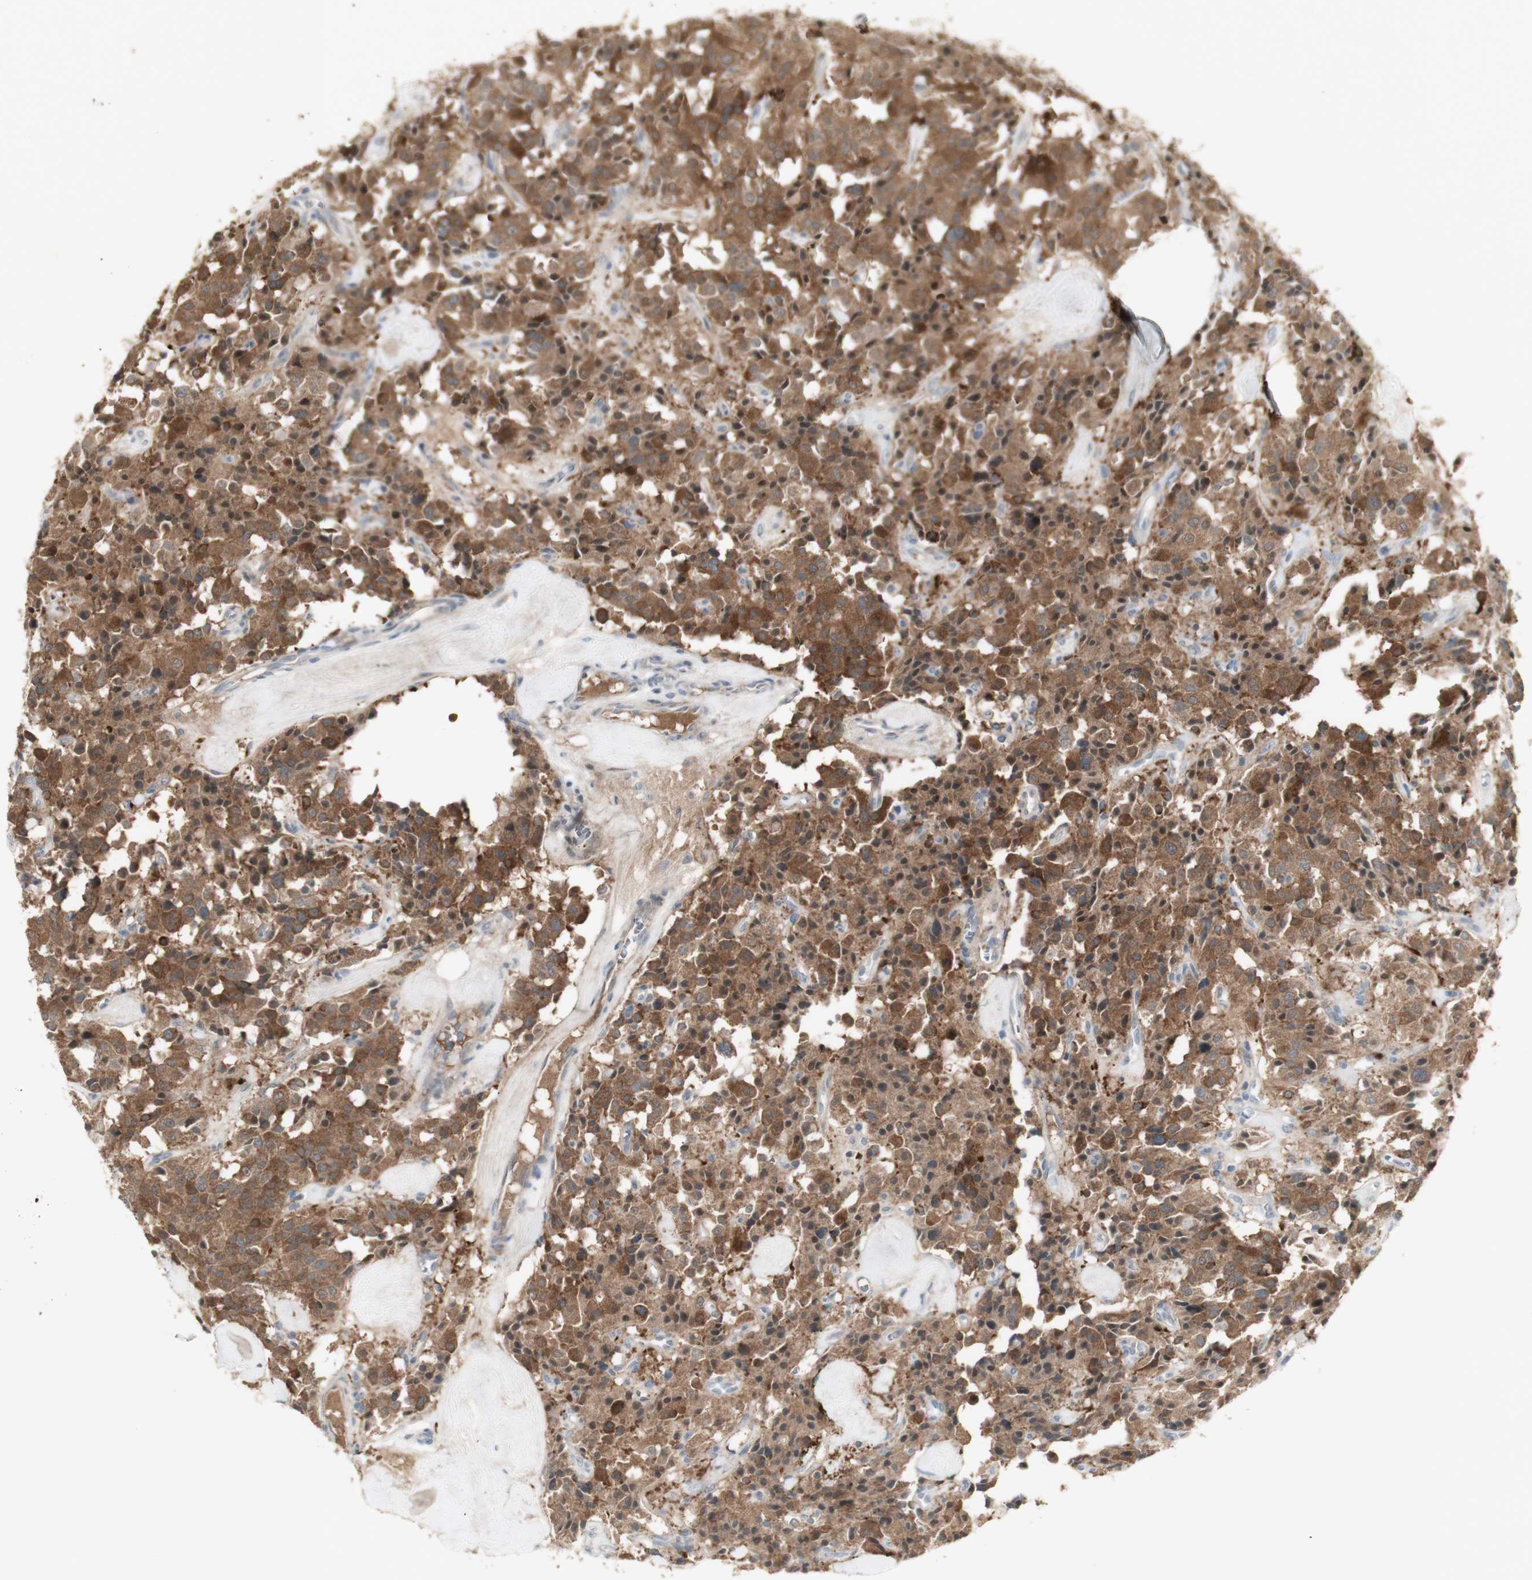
{"staining": {"intensity": "moderate", "quantity": ">75%", "location": "cytoplasmic/membranous"}, "tissue": "carcinoid", "cell_type": "Tumor cells", "image_type": "cancer", "snomed": [{"axis": "morphology", "description": "Carcinoid, malignant, NOS"}, {"axis": "topography", "description": "Lung"}], "caption": "Approximately >75% of tumor cells in human carcinoid (malignant) demonstrate moderate cytoplasmic/membranous protein expression as visualized by brown immunohistochemical staining.", "gene": "C1orf116", "patient": {"sex": "male", "age": 30}}